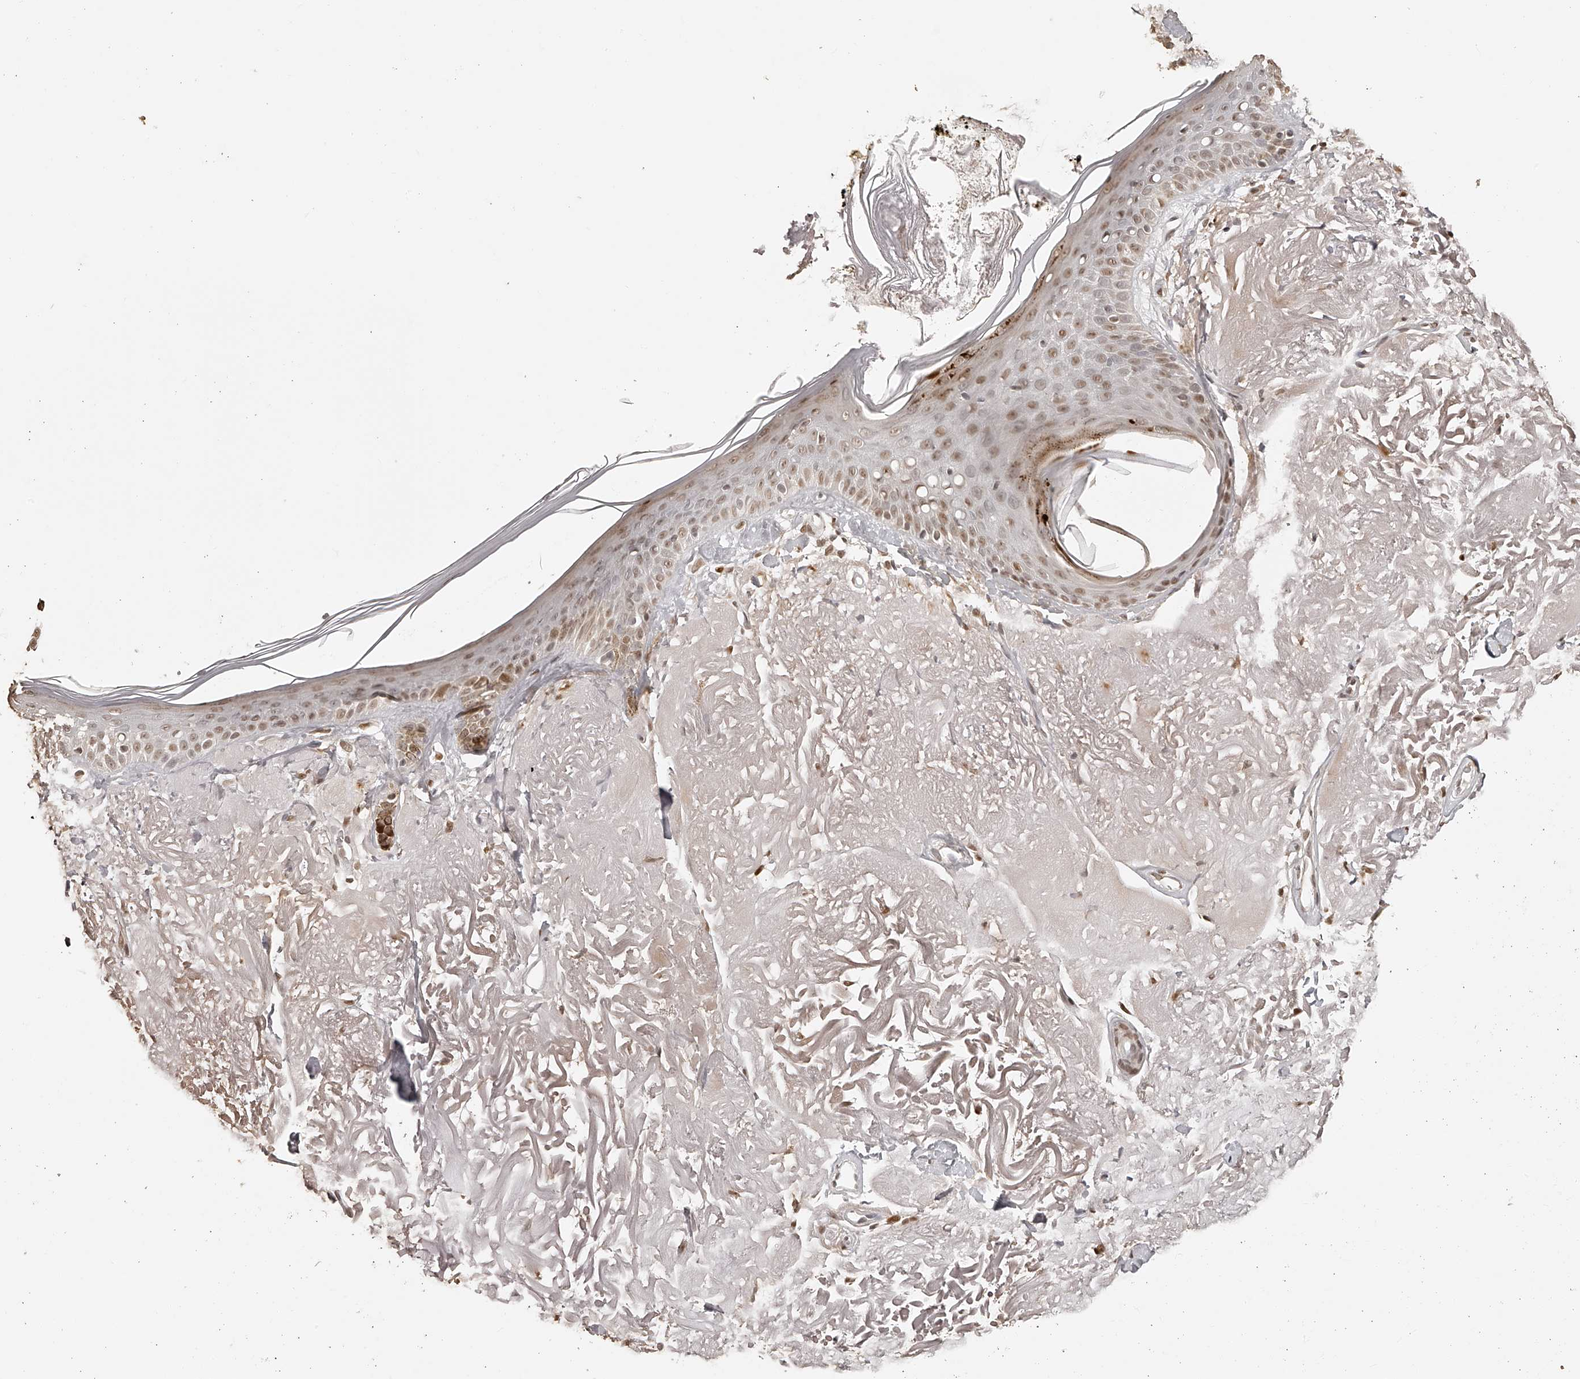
{"staining": {"intensity": "moderate", "quantity": ">75%", "location": "nuclear"}, "tissue": "skin", "cell_type": "Fibroblasts", "image_type": "normal", "snomed": [{"axis": "morphology", "description": "Normal tissue, NOS"}, {"axis": "topography", "description": "Skin"}, {"axis": "topography", "description": "Skeletal muscle"}], "caption": "Immunohistochemical staining of benign skin exhibits >75% levels of moderate nuclear protein positivity in about >75% of fibroblasts. The staining is performed using DAB (3,3'-diaminobenzidine) brown chromogen to label protein expression. The nuclei are counter-stained blue using hematoxylin.", "gene": "ZNF503", "patient": {"sex": "male", "age": 83}}